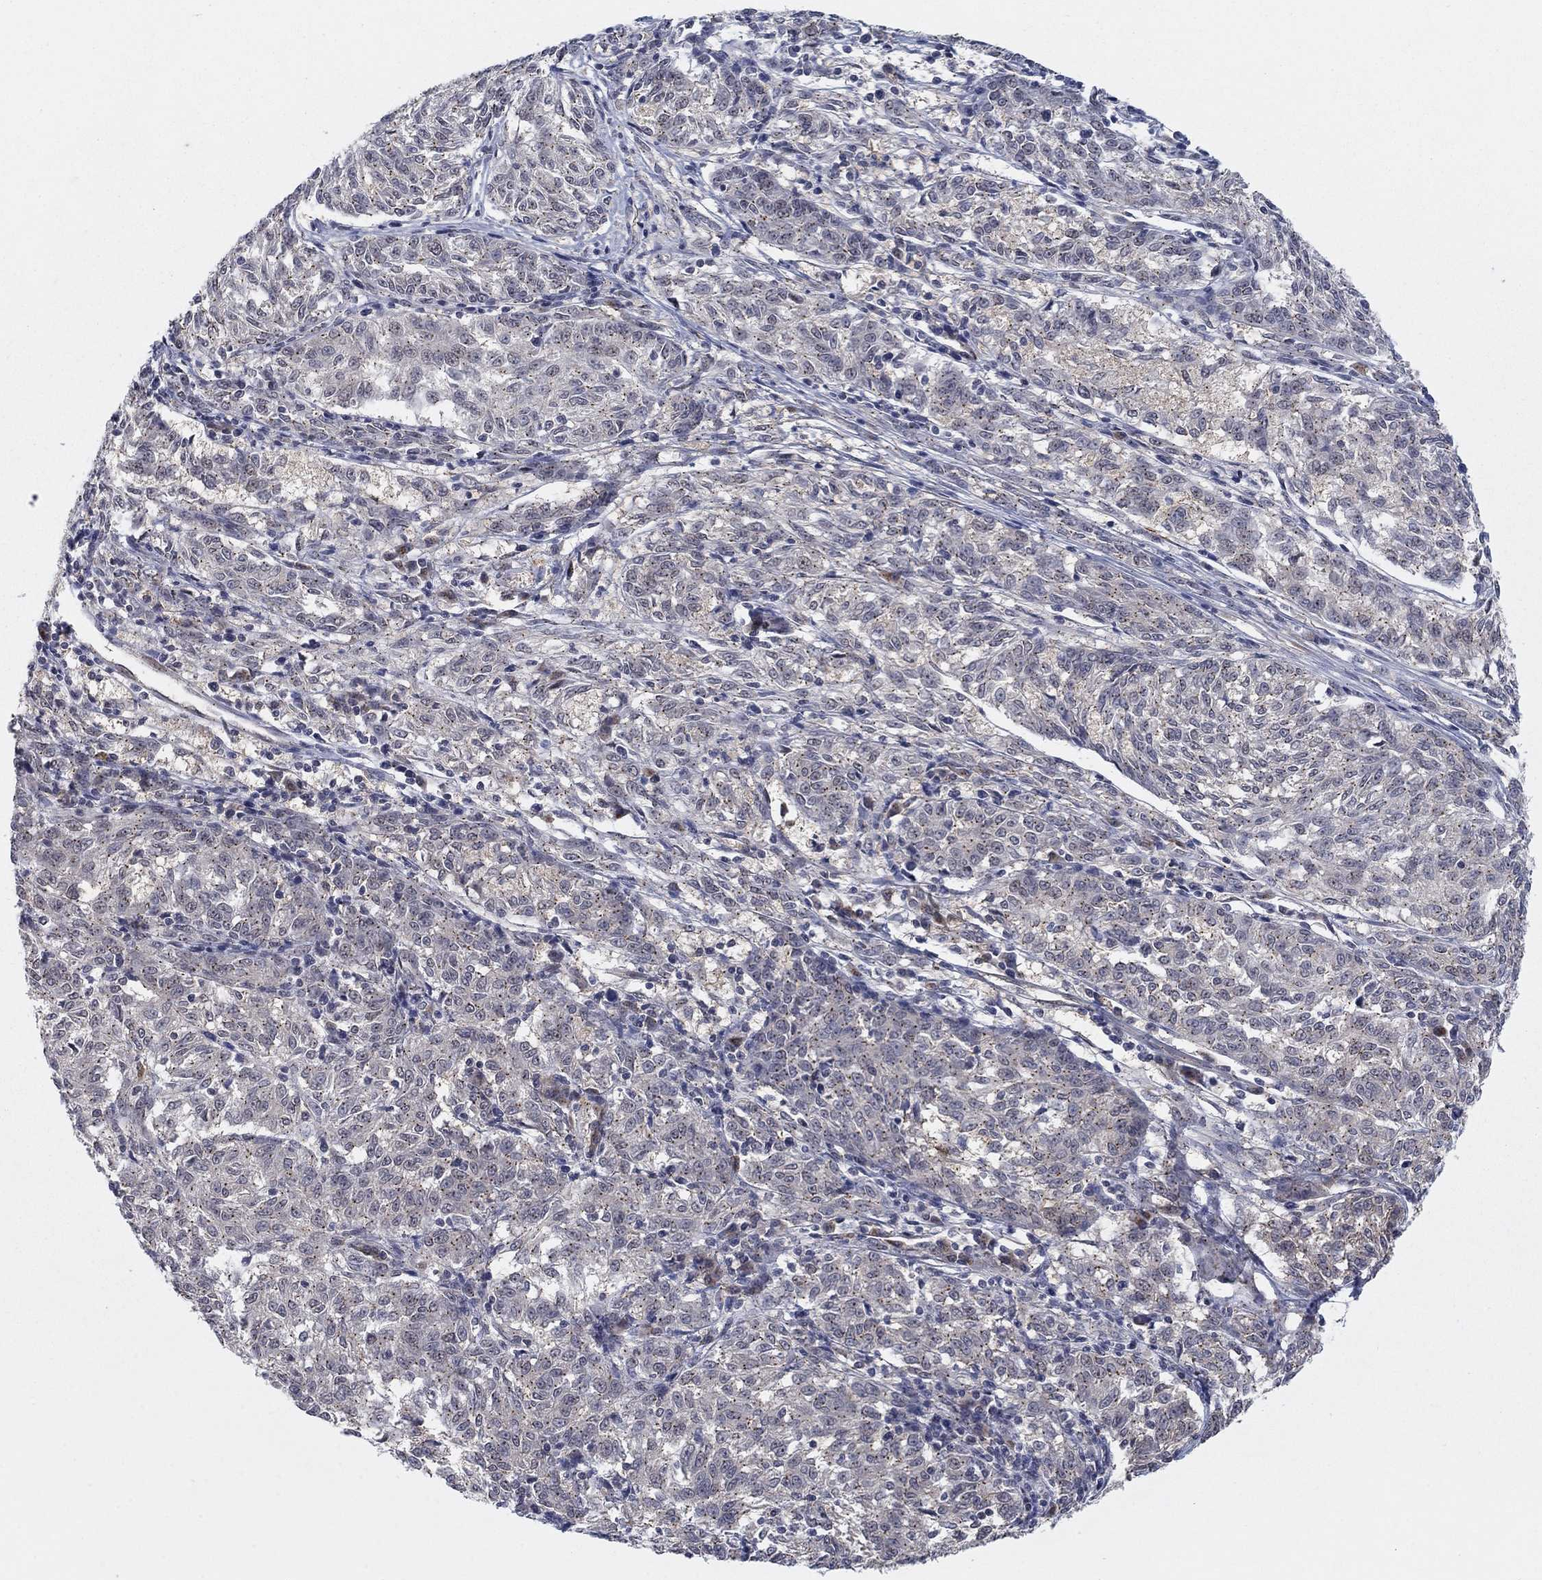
{"staining": {"intensity": "moderate", "quantity": "25%-75%", "location": "cytoplasmic/membranous"}, "tissue": "melanoma", "cell_type": "Tumor cells", "image_type": "cancer", "snomed": [{"axis": "morphology", "description": "Malignant melanoma, NOS"}, {"axis": "topography", "description": "Skin"}], "caption": "Immunohistochemical staining of malignant melanoma exhibits medium levels of moderate cytoplasmic/membranous protein positivity in about 25%-75% of tumor cells.", "gene": "SH3RF1", "patient": {"sex": "female", "age": 72}}